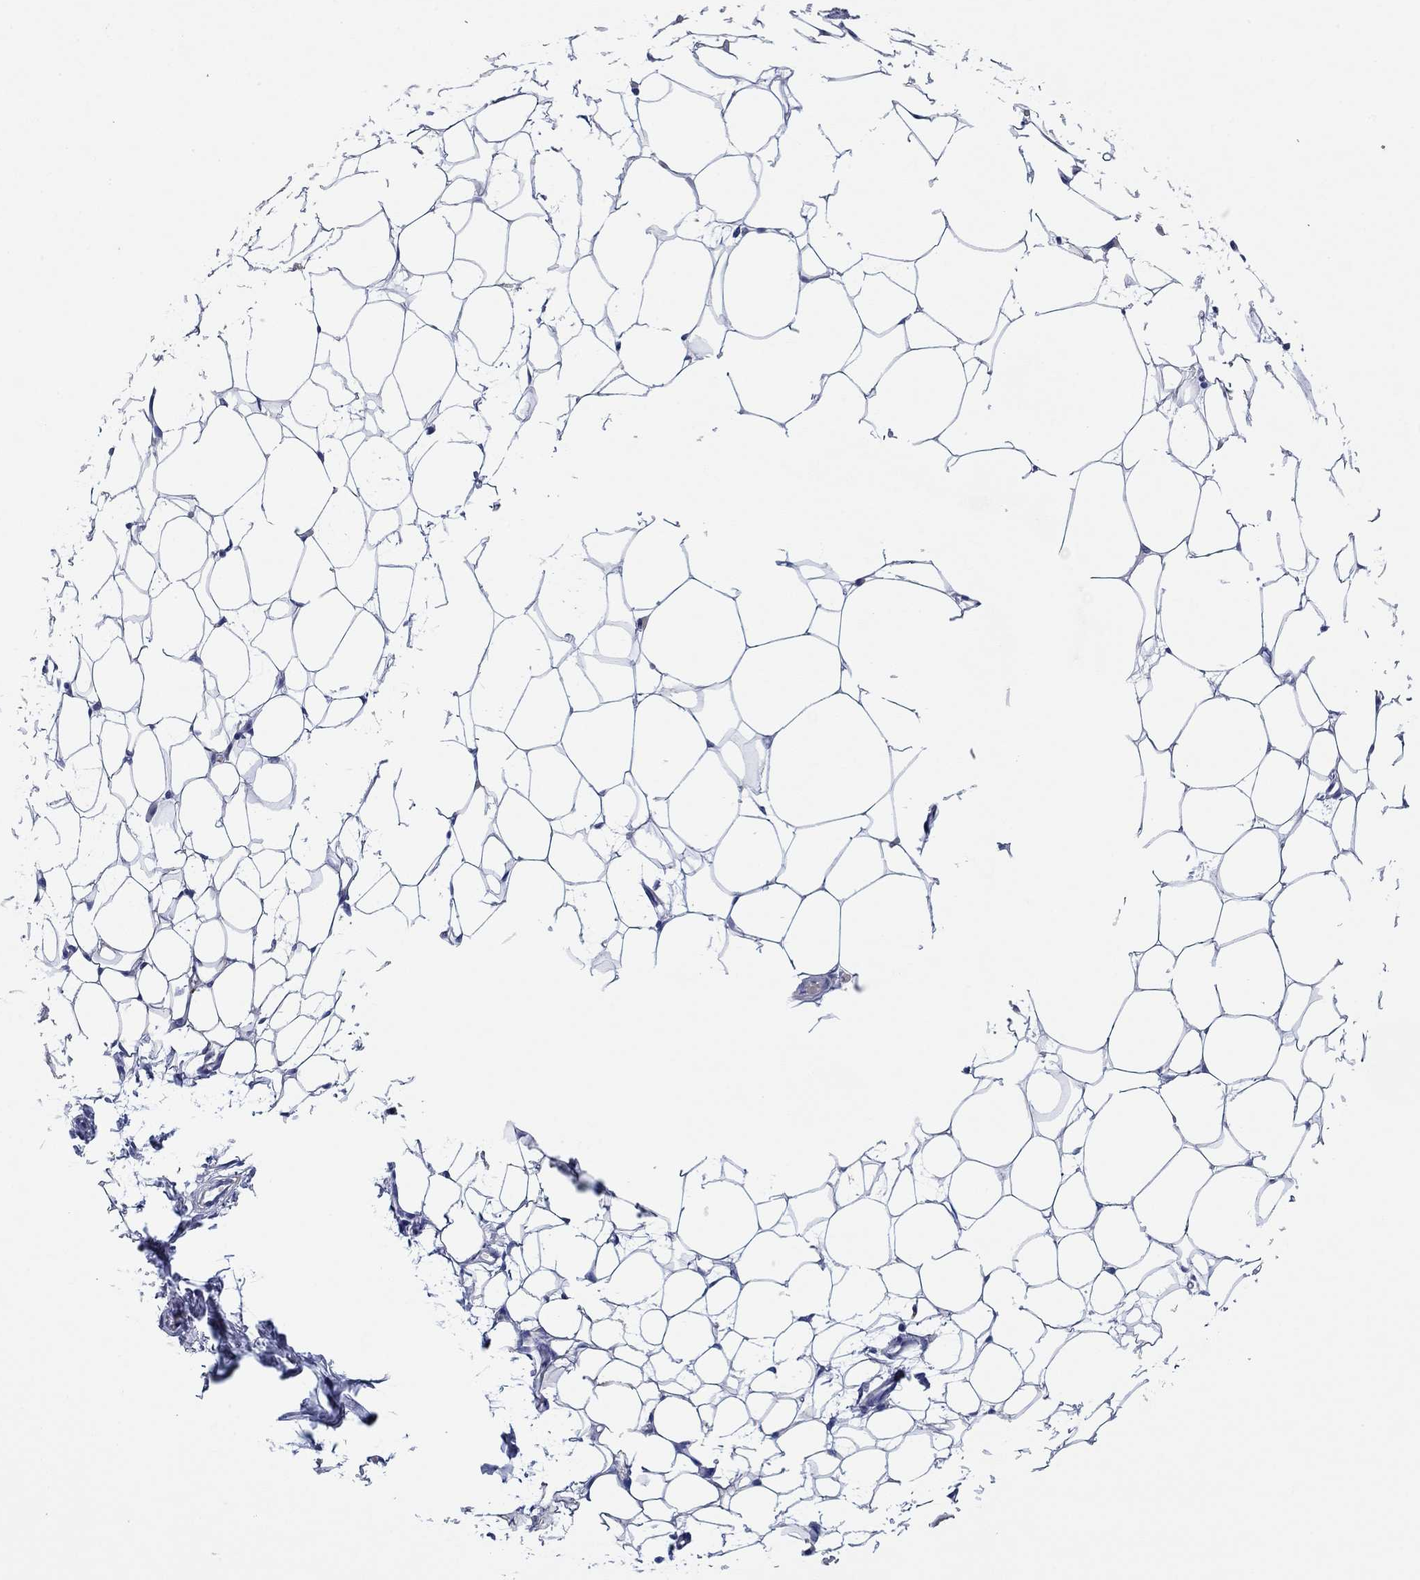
{"staining": {"intensity": "negative", "quantity": "none", "location": "none"}, "tissue": "breast", "cell_type": "Adipocytes", "image_type": "normal", "snomed": [{"axis": "morphology", "description": "Normal tissue, NOS"}, {"axis": "topography", "description": "Breast"}], "caption": "This is an IHC micrograph of unremarkable human breast. There is no staining in adipocytes.", "gene": "HDC", "patient": {"sex": "female", "age": 37}}